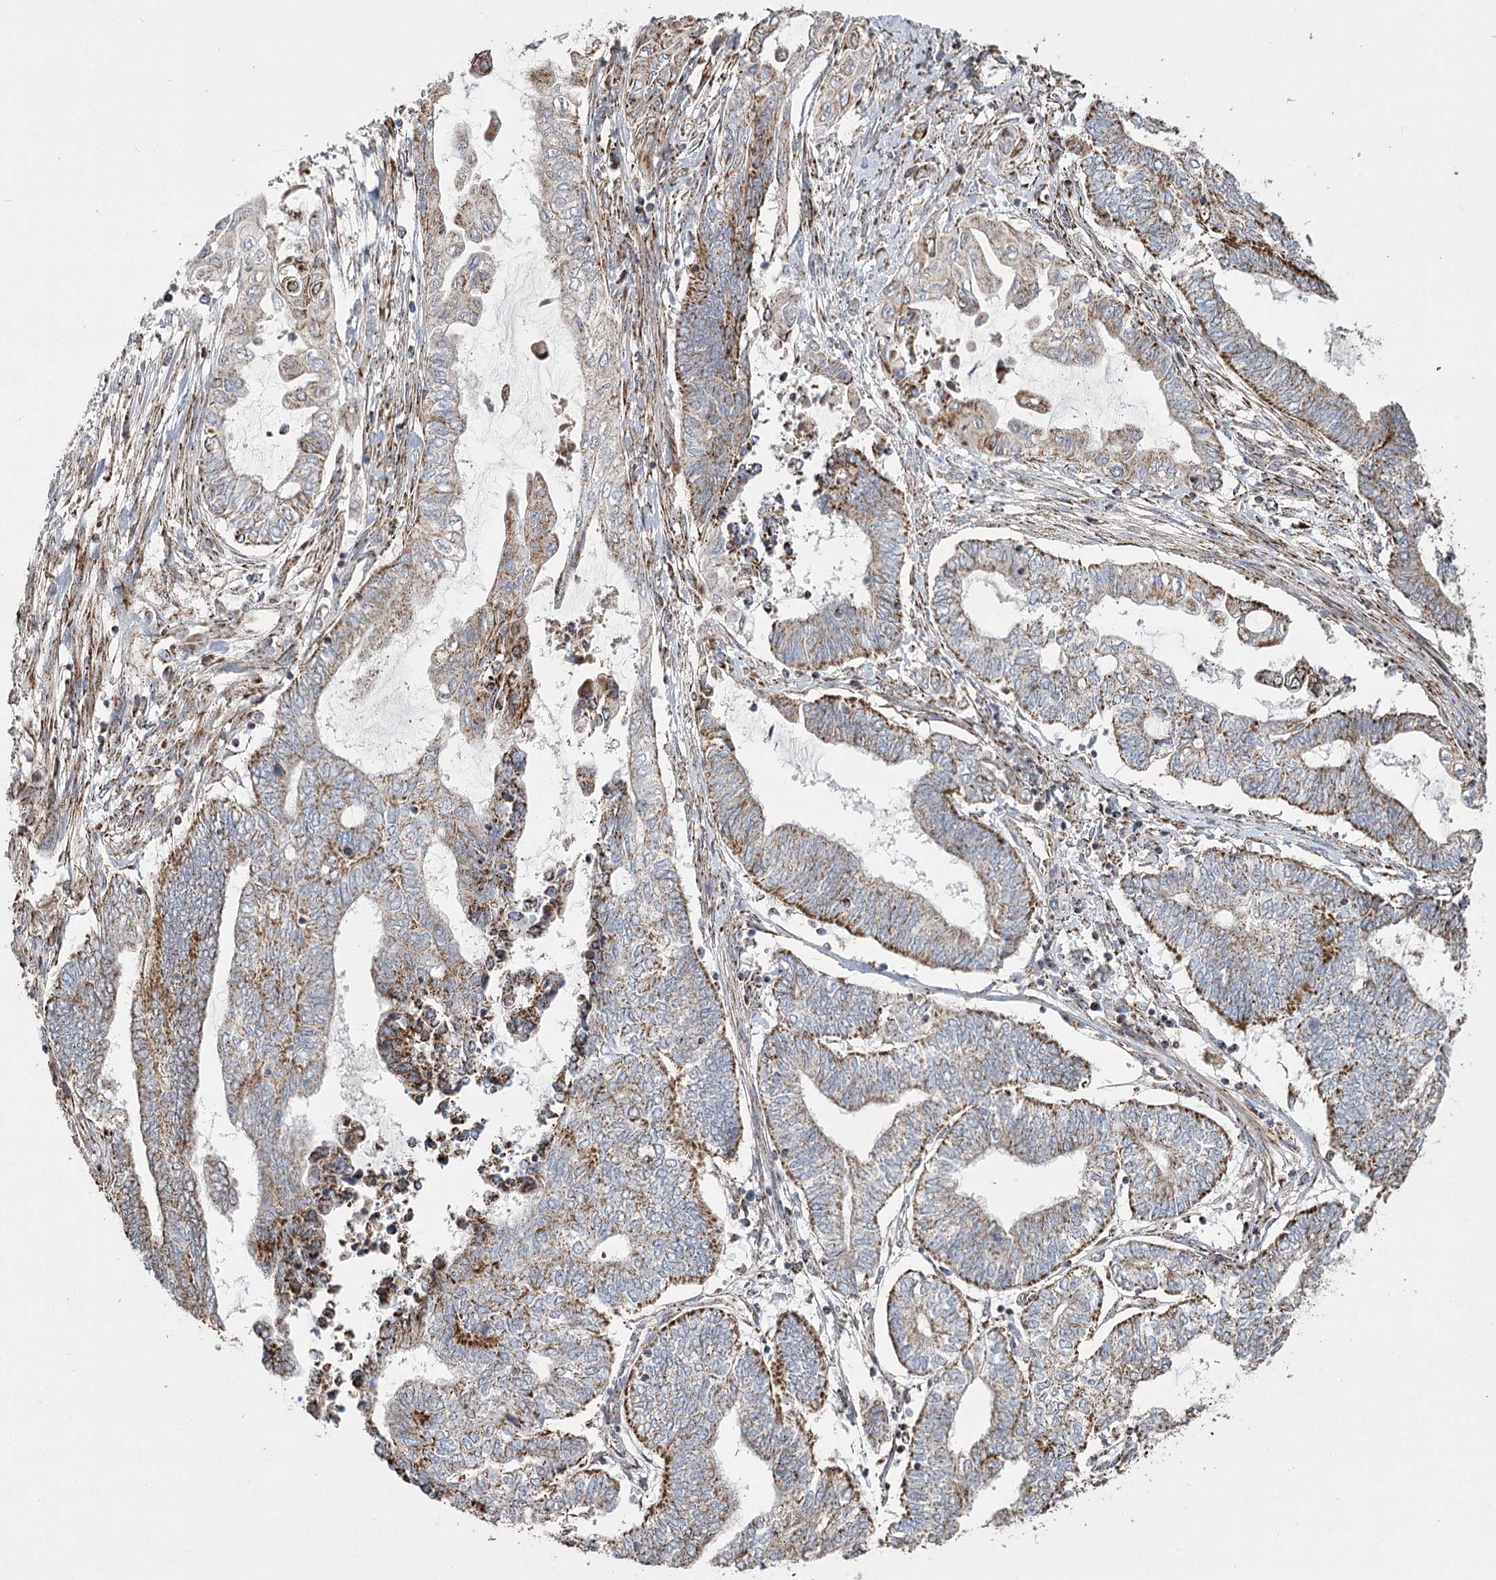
{"staining": {"intensity": "strong", "quantity": "25%-75%", "location": "cytoplasmic/membranous"}, "tissue": "endometrial cancer", "cell_type": "Tumor cells", "image_type": "cancer", "snomed": [{"axis": "morphology", "description": "Adenocarcinoma, NOS"}, {"axis": "topography", "description": "Uterus"}, {"axis": "topography", "description": "Endometrium"}], "caption": "A high amount of strong cytoplasmic/membranous staining is appreciated in approximately 25%-75% of tumor cells in adenocarcinoma (endometrial) tissue. (Brightfield microscopy of DAB IHC at high magnification).", "gene": "RANBP3L", "patient": {"sex": "female", "age": 70}}